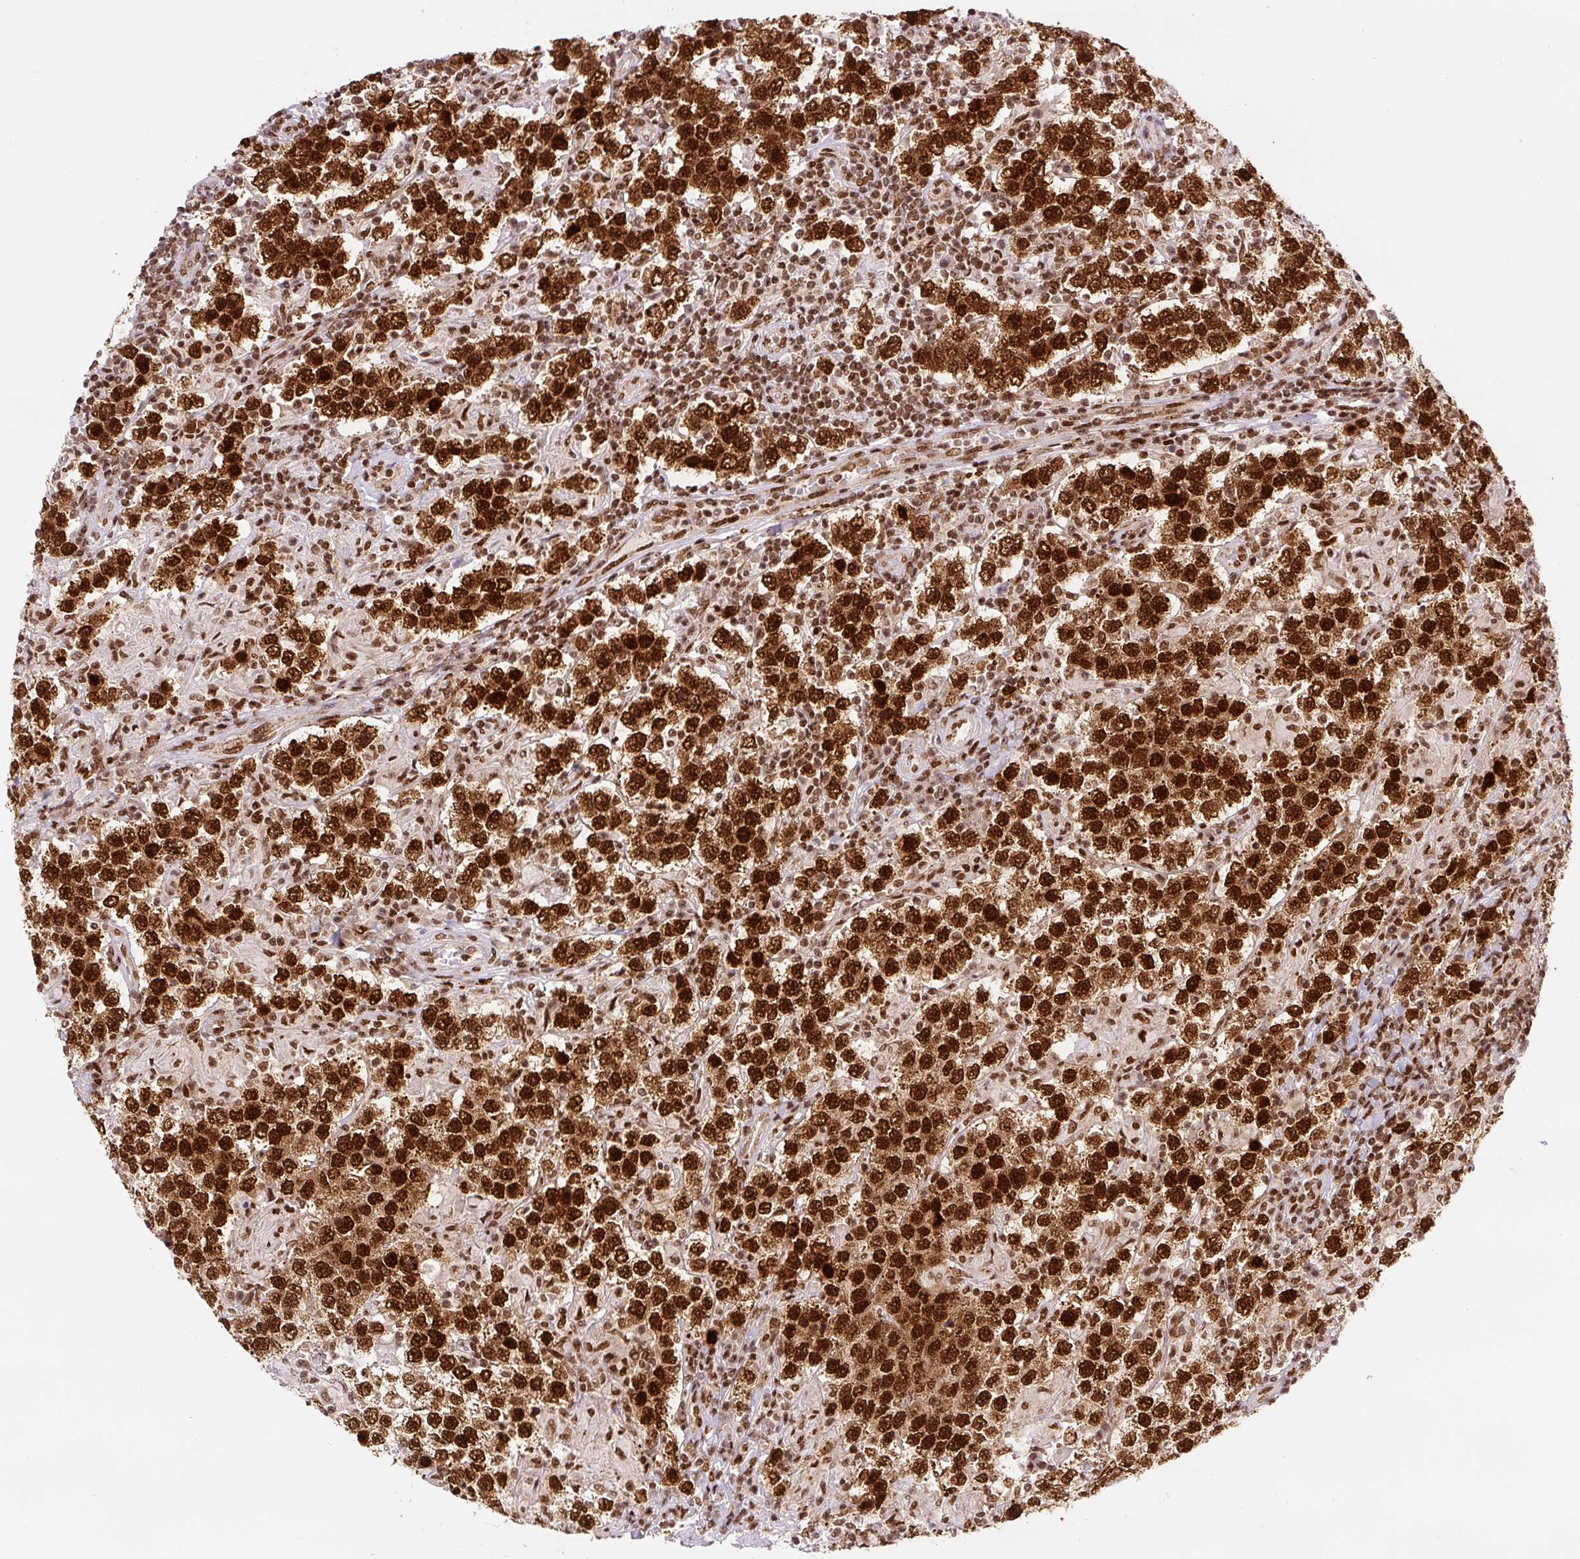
{"staining": {"intensity": "strong", "quantity": ">75%", "location": "nuclear"}, "tissue": "testis cancer", "cell_type": "Tumor cells", "image_type": "cancer", "snomed": [{"axis": "morphology", "description": "Normal tissue, NOS"}, {"axis": "morphology", "description": "Urothelial carcinoma, High grade"}, {"axis": "morphology", "description": "Seminoma, NOS"}, {"axis": "morphology", "description": "Carcinoma, Embryonal, NOS"}, {"axis": "topography", "description": "Urinary bladder"}, {"axis": "topography", "description": "Testis"}], "caption": "An IHC micrograph of neoplastic tissue is shown. Protein staining in brown labels strong nuclear positivity in embryonal carcinoma (testis) within tumor cells. The staining is performed using DAB (3,3'-diaminobenzidine) brown chromogen to label protein expression. The nuclei are counter-stained blue using hematoxylin.", "gene": "FUS", "patient": {"sex": "male", "age": 41}}